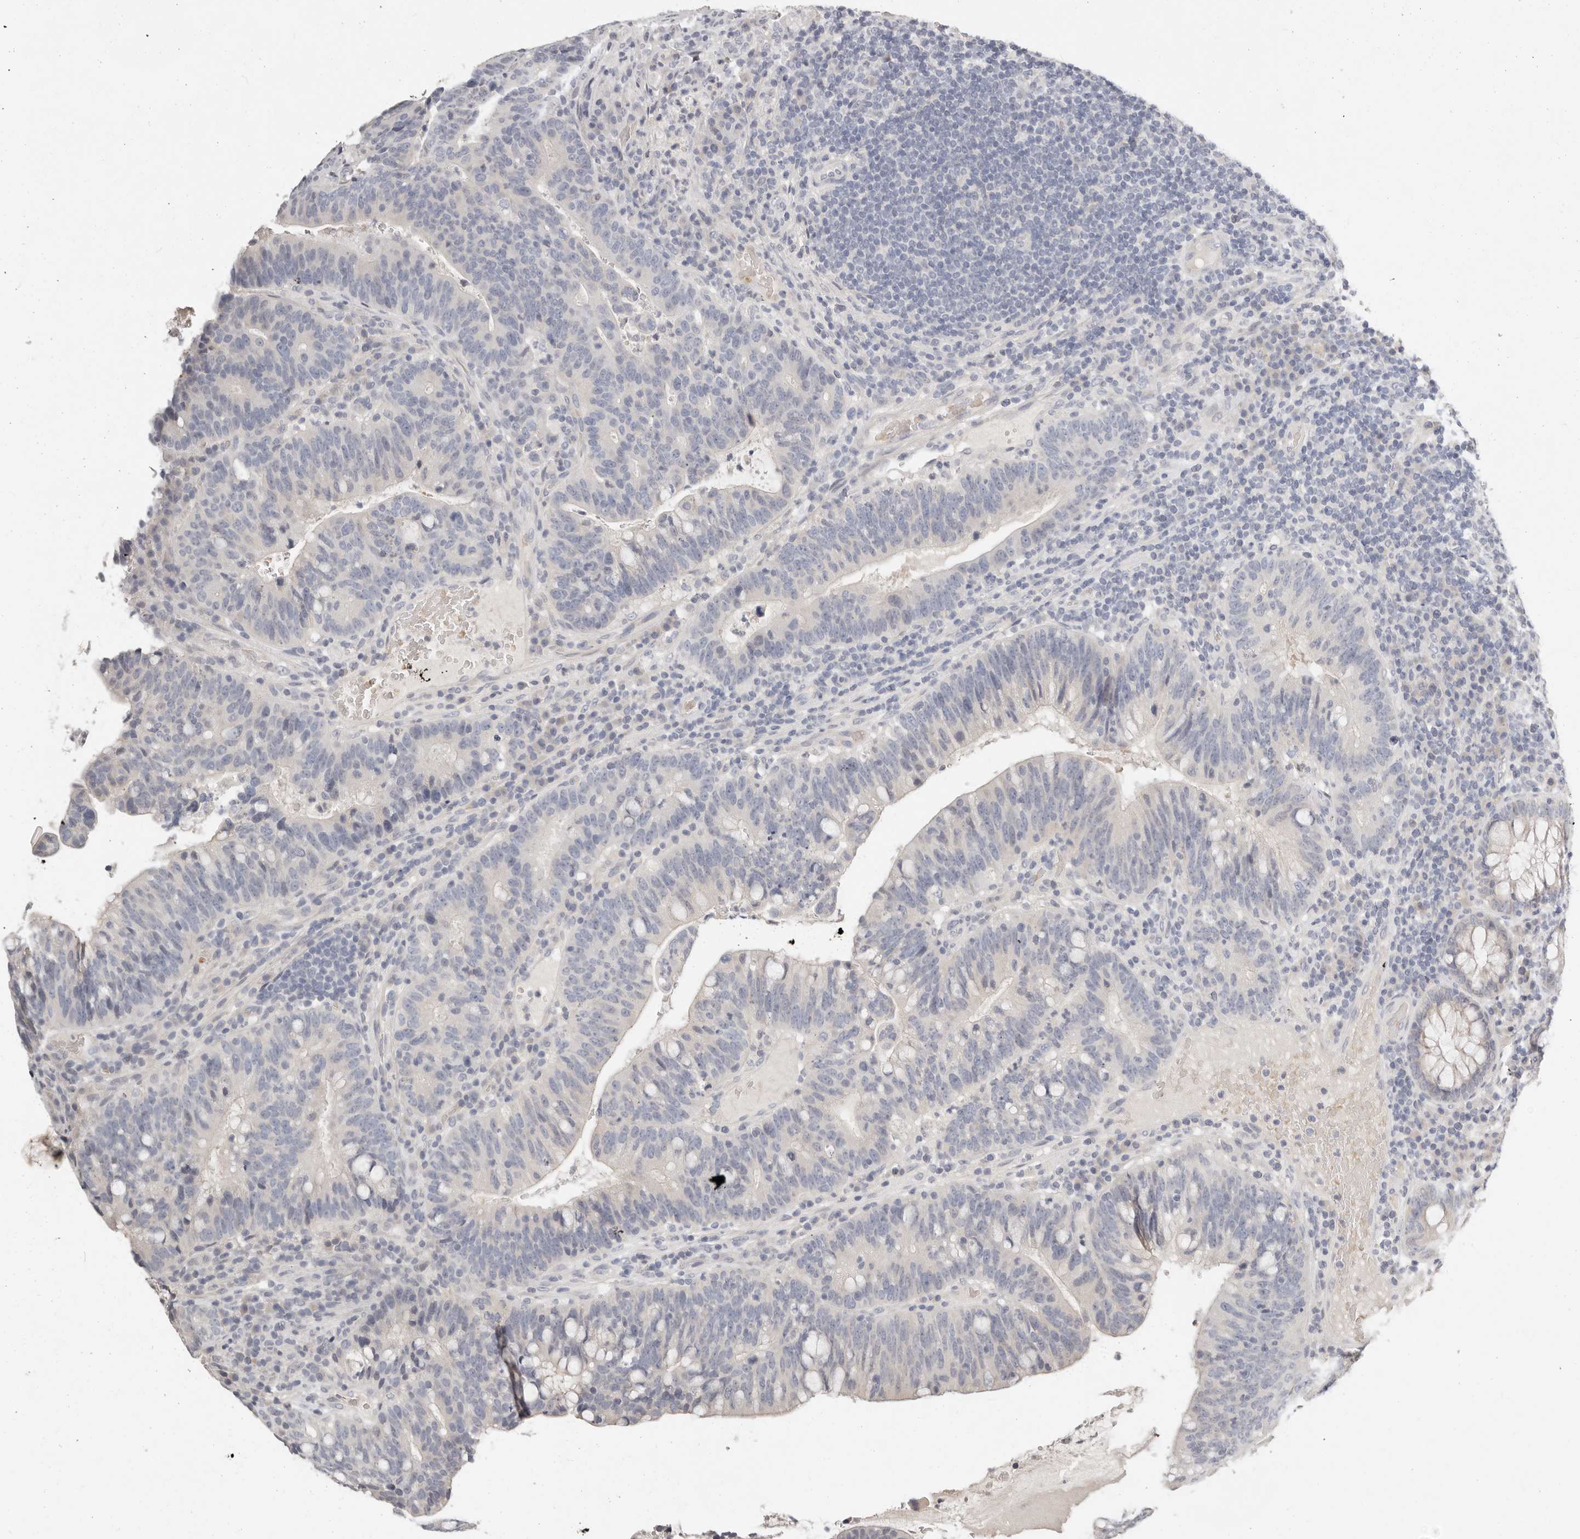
{"staining": {"intensity": "negative", "quantity": "none", "location": "none"}, "tissue": "colorectal cancer", "cell_type": "Tumor cells", "image_type": "cancer", "snomed": [{"axis": "morphology", "description": "Adenocarcinoma, NOS"}, {"axis": "topography", "description": "Colon"}], "caption": "Tumor cells are negative for protein expression in human colorectal cancer.", "gene": "TMEM63B", "patient": {"sex": "female", "age": 66}}